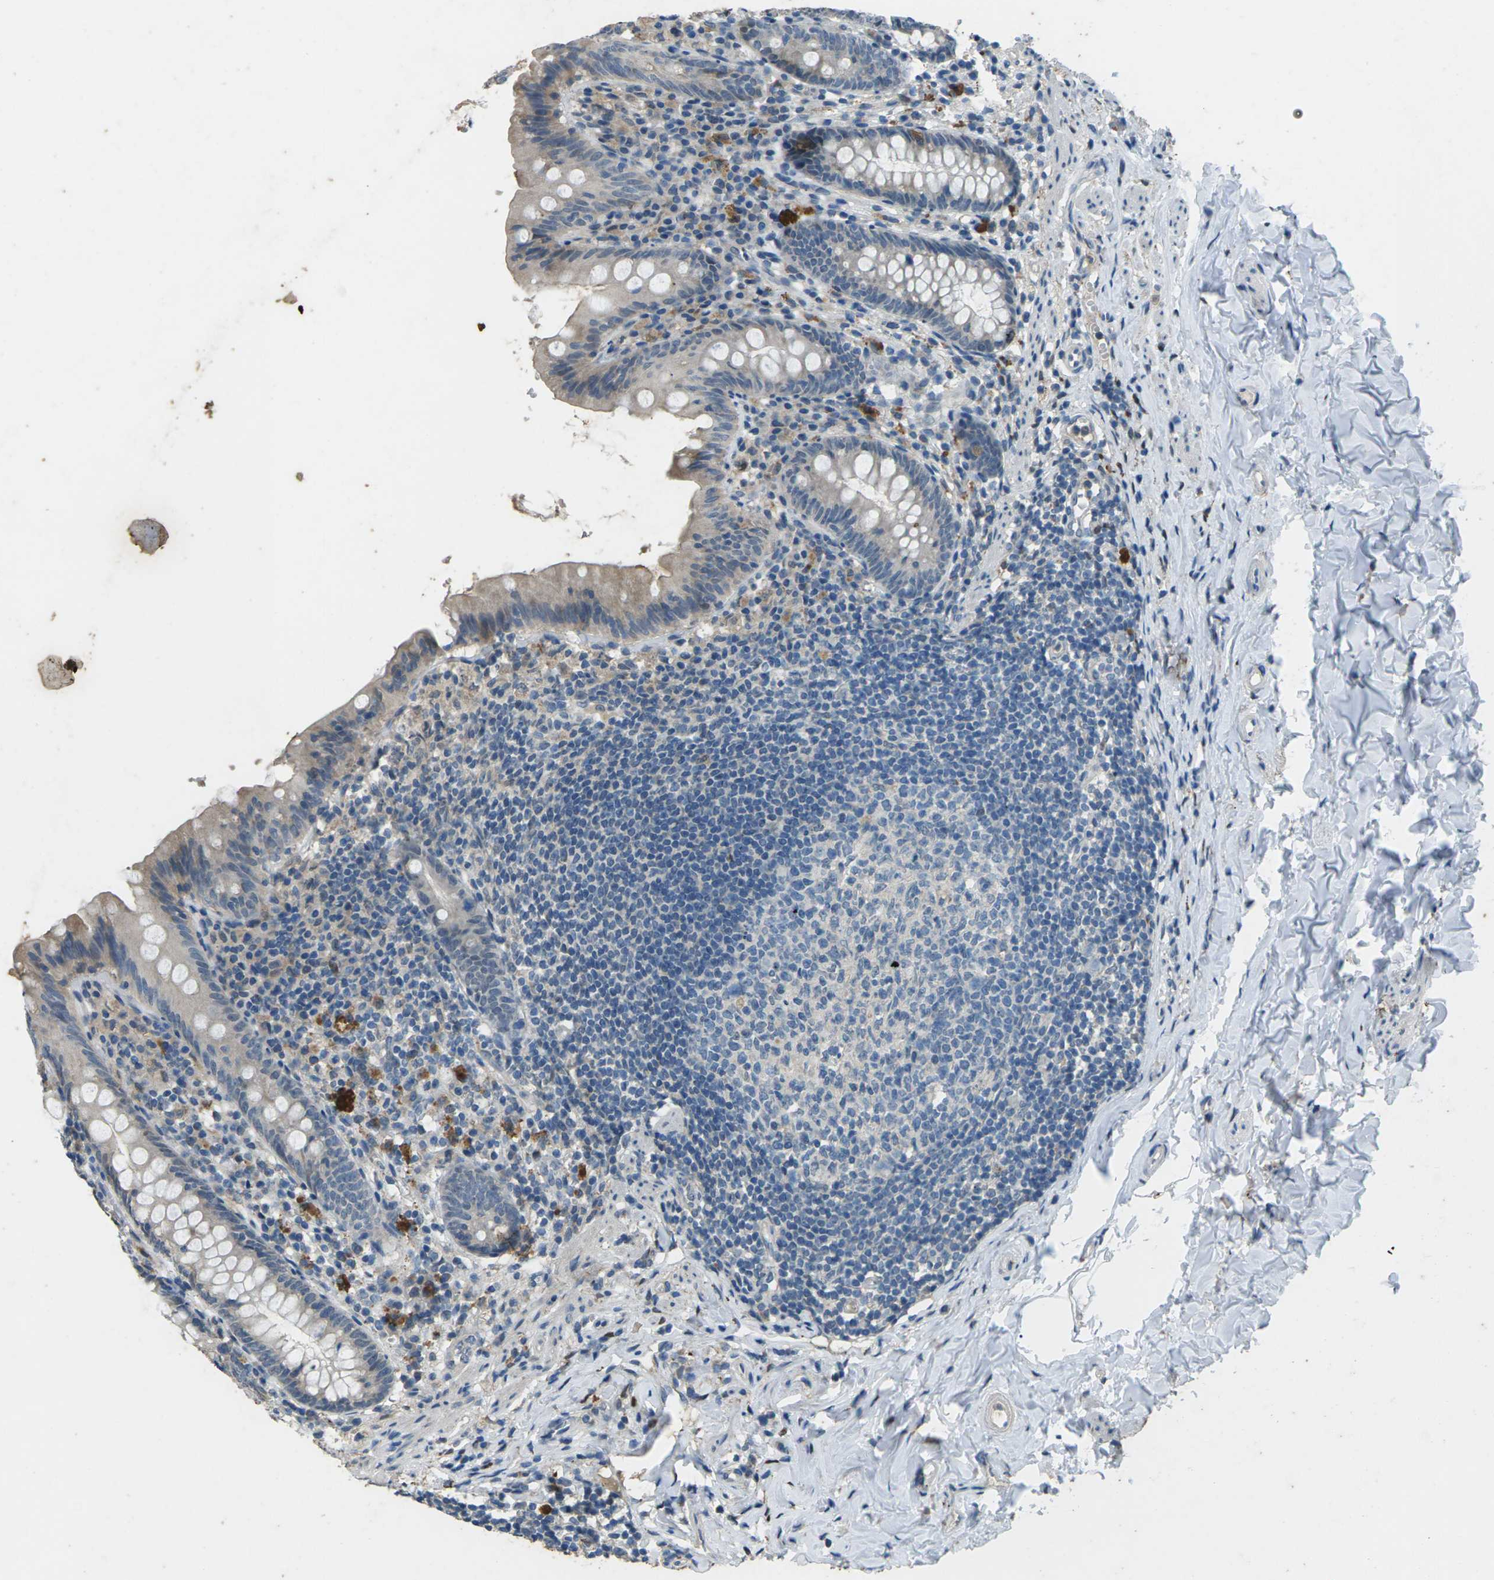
{"staining": {"intensity": "weak", "quantity": "<25%", "location": "cytoplasmic/membranous"}, "tissue": "appendix", "cell_type": "Glandular cells", "image_type": "normal", "snomed": [{"axis": "morphology", "description": "Normal tissue, NOS"}, {"axis": "topography", "description": "Appendix"}], "caption": "Immunohistochemistry micrograph of normal appendix stained for a protein (brown), which exhibits no staining in glandular cells. Brightfield microscopy of IHC stained with DAB (3,3'-diaminobenzidine) (brown) and hematoxylin (blue), captured at high magnification.", "gene": "SIGLEC14", "patient": {"sex": "male", "age": 52}}